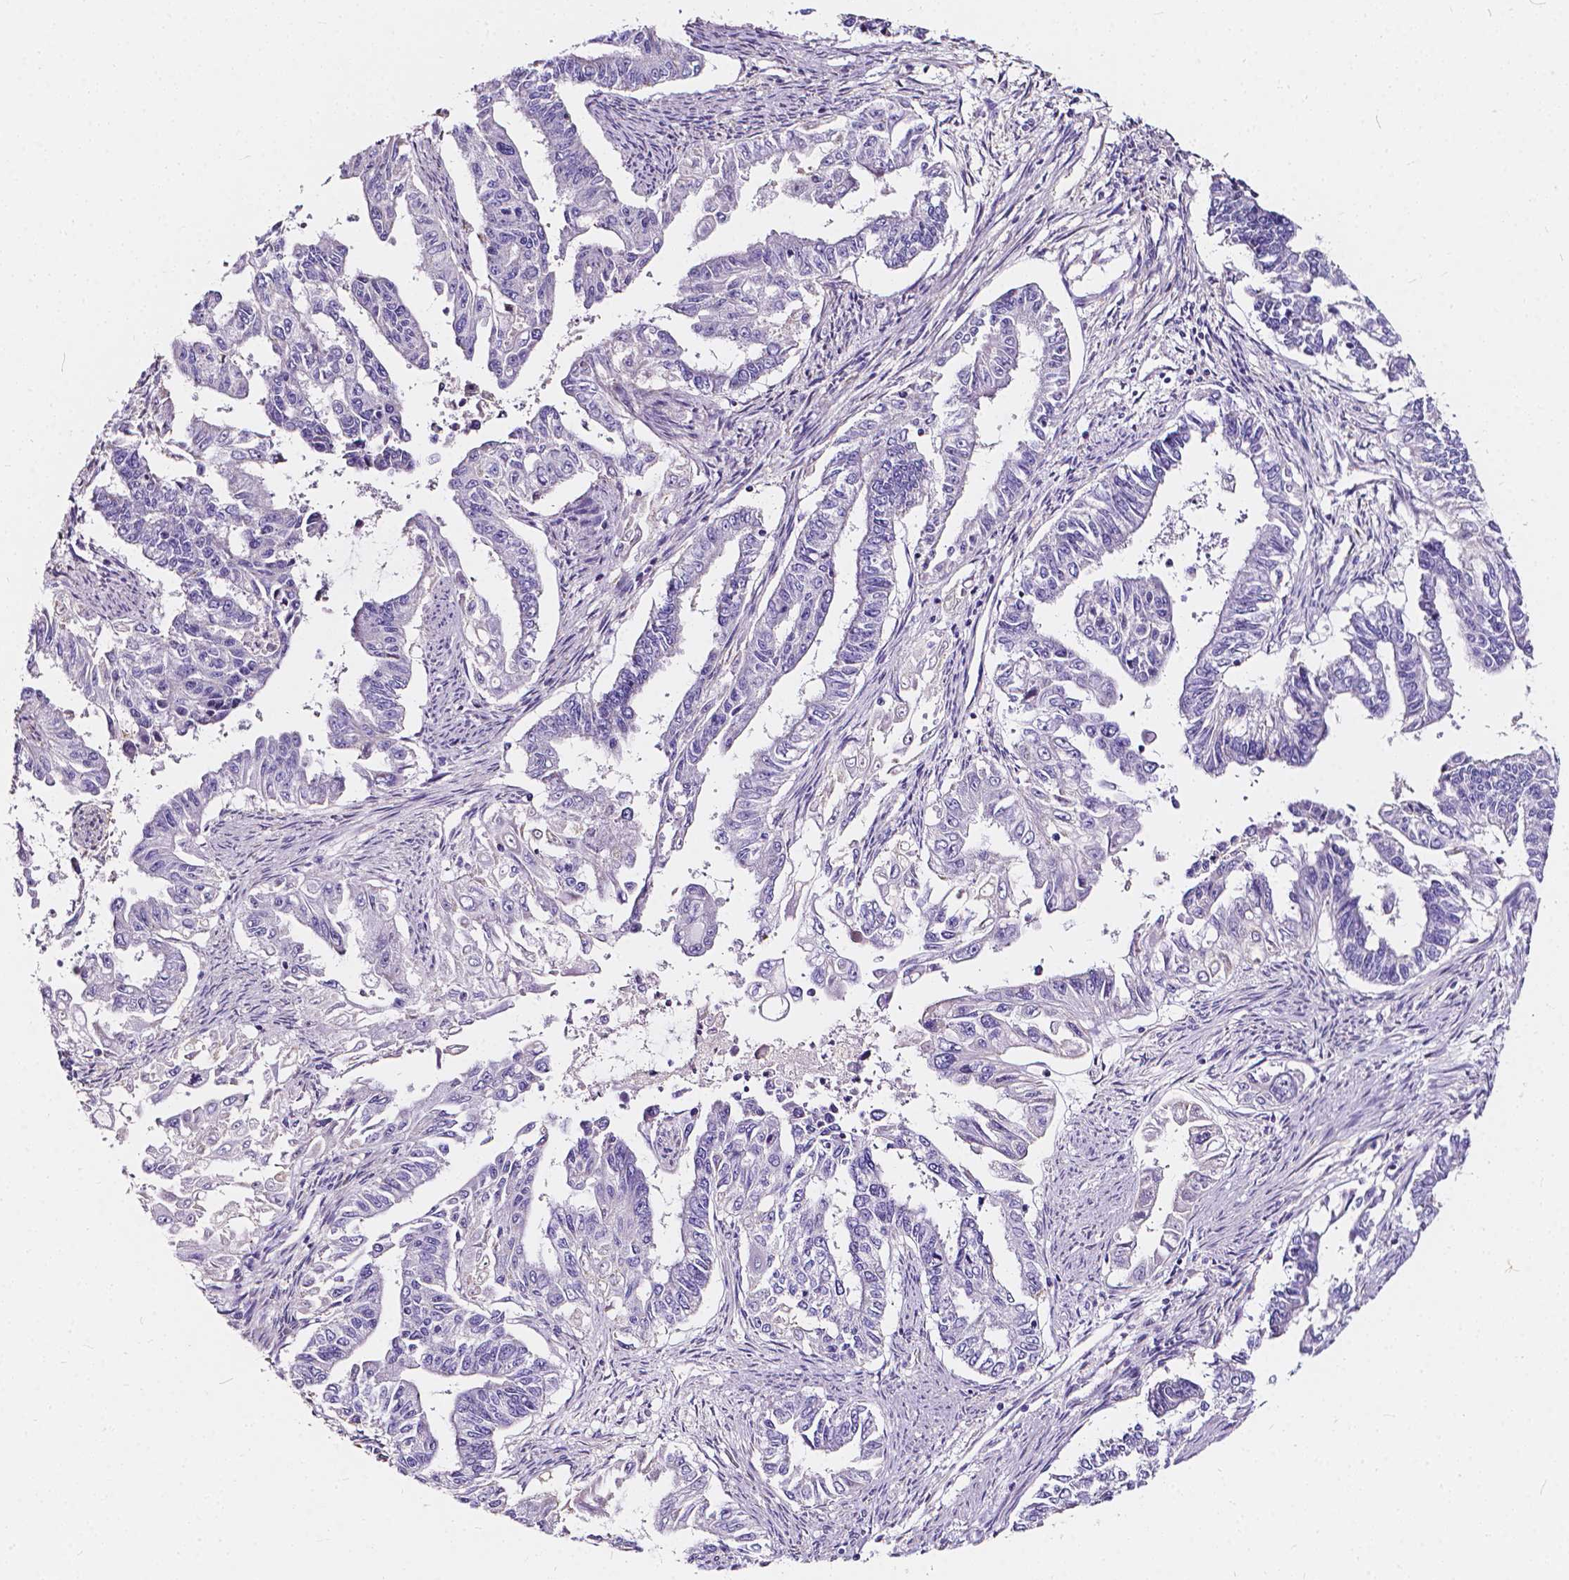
{"staining": {"intensity": "negative", "quantity": "none", "location": "none"}, "tissue": "endometrial cancer", "cell_type": "Tumor cells", "image_type": "cancer", "snomed": [{"axis": "morphology", "description": "Adenocarcinoma, NOS"}, {"axis": "topography", "description": "Uterus"}], "caption": "IHC histopathology image of human endometrial cancer stained for a protein (brown), which reveals no expression in tumor cells. The staining is performed using DAB (3,3'-diaminobenzidine) brown chromogen with nuclei counter-stained in using hematoxylin.", "gene": "CLSTN2", "patient": {"sex": "female", "age": 59}}